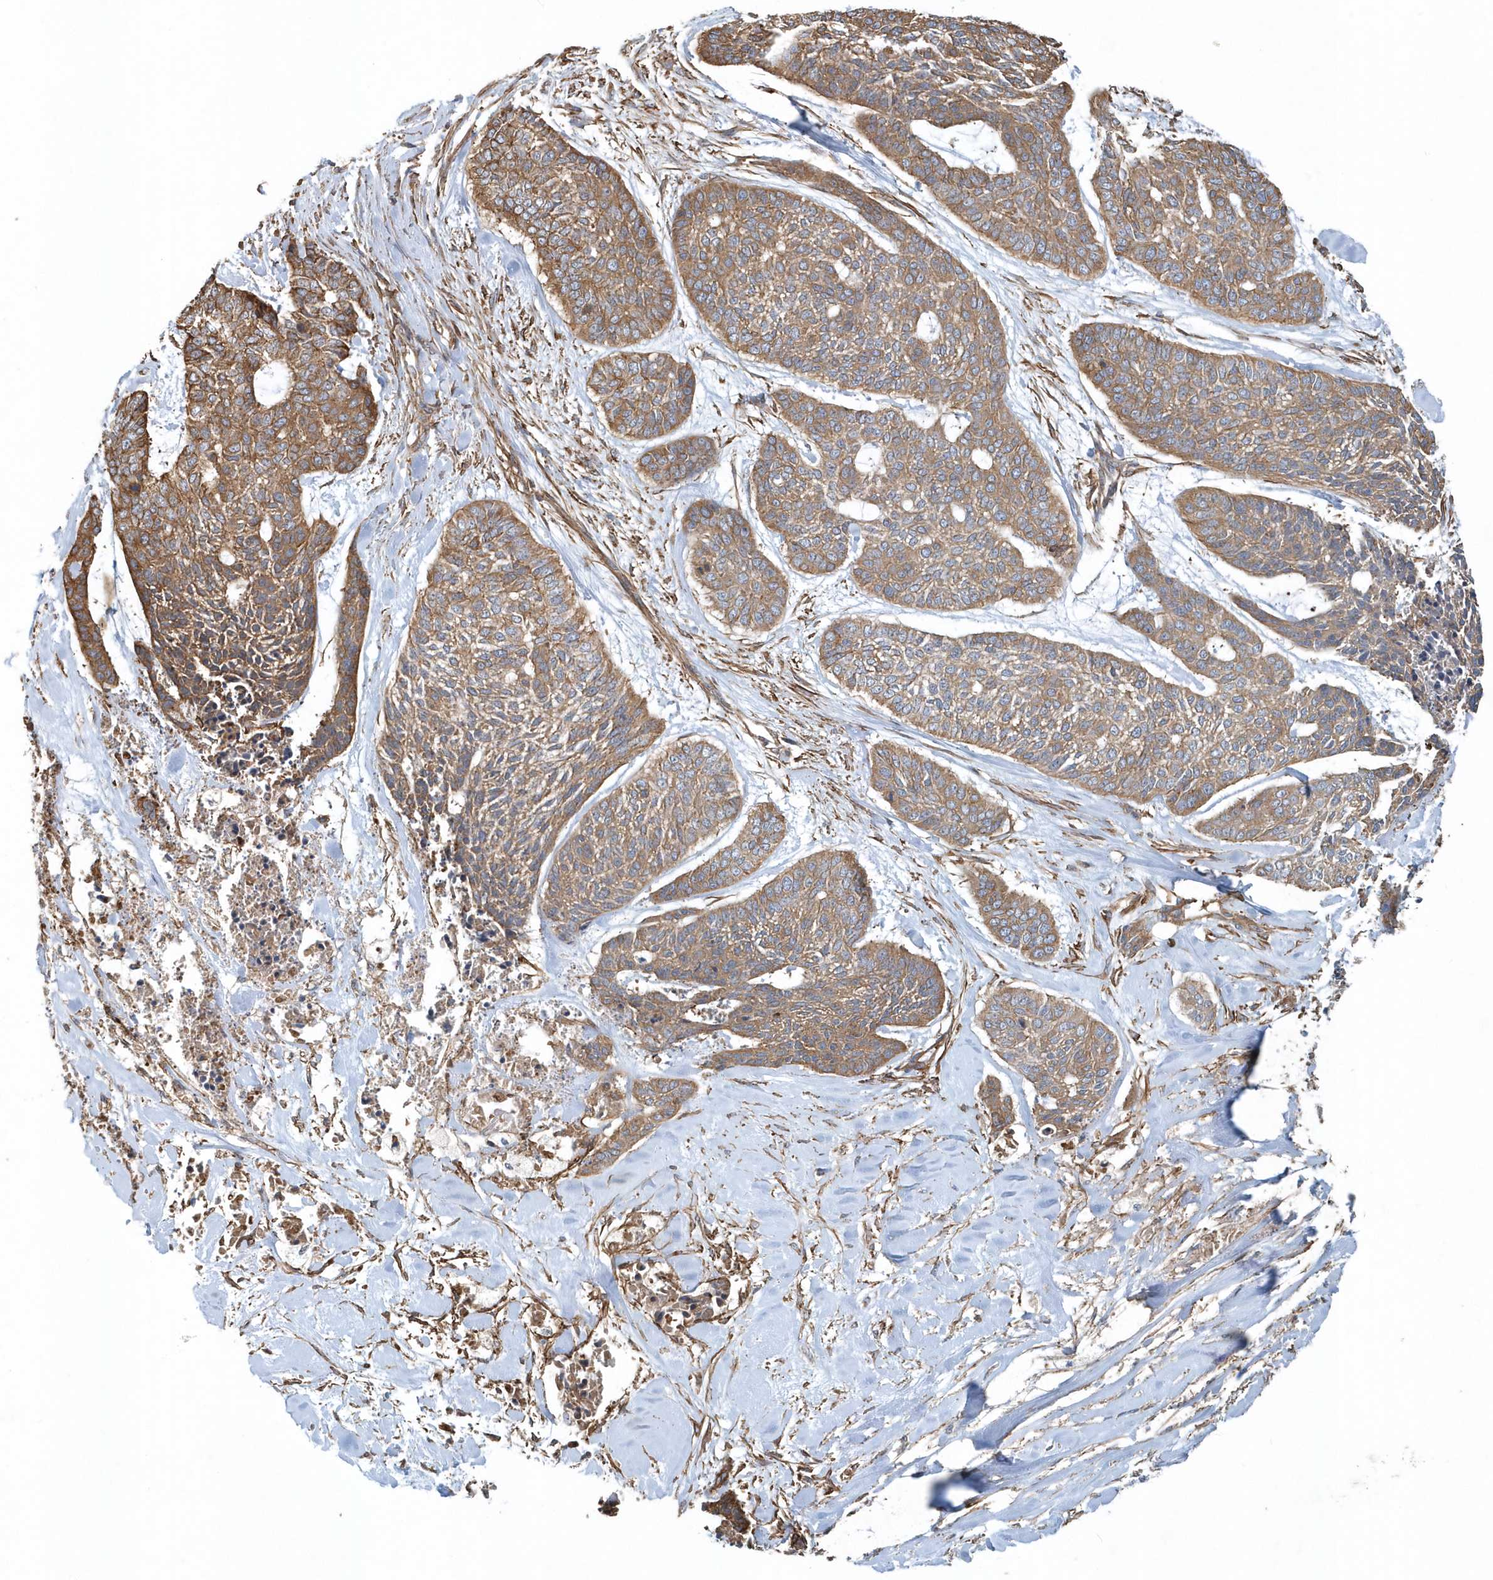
{"staining": {"intensity": "moderate", "quantity": ">75%", "location": "cytoplasmic/membranous"}, "tissue": "skin cancer", "cell_type": "Tumor cells", "image_type": "cancer", "snomed": [{"axis": "morphology", "description": "Basal cell carcinoma"}, {"axis": "topography", "description": "Skin"}], "caption": "A brown stain labels moderate cytoplasmic/membranous expression of a protein in basal cell carcinoma (skin) tumor cells. The staining was performed using DAB to visualize the protein expression in brown, while the nuclei were stained in blue with hematoxylin (Magnification: 20x).", "gene": "MMUT", "patient": {"sex": "female", "age": 64}}